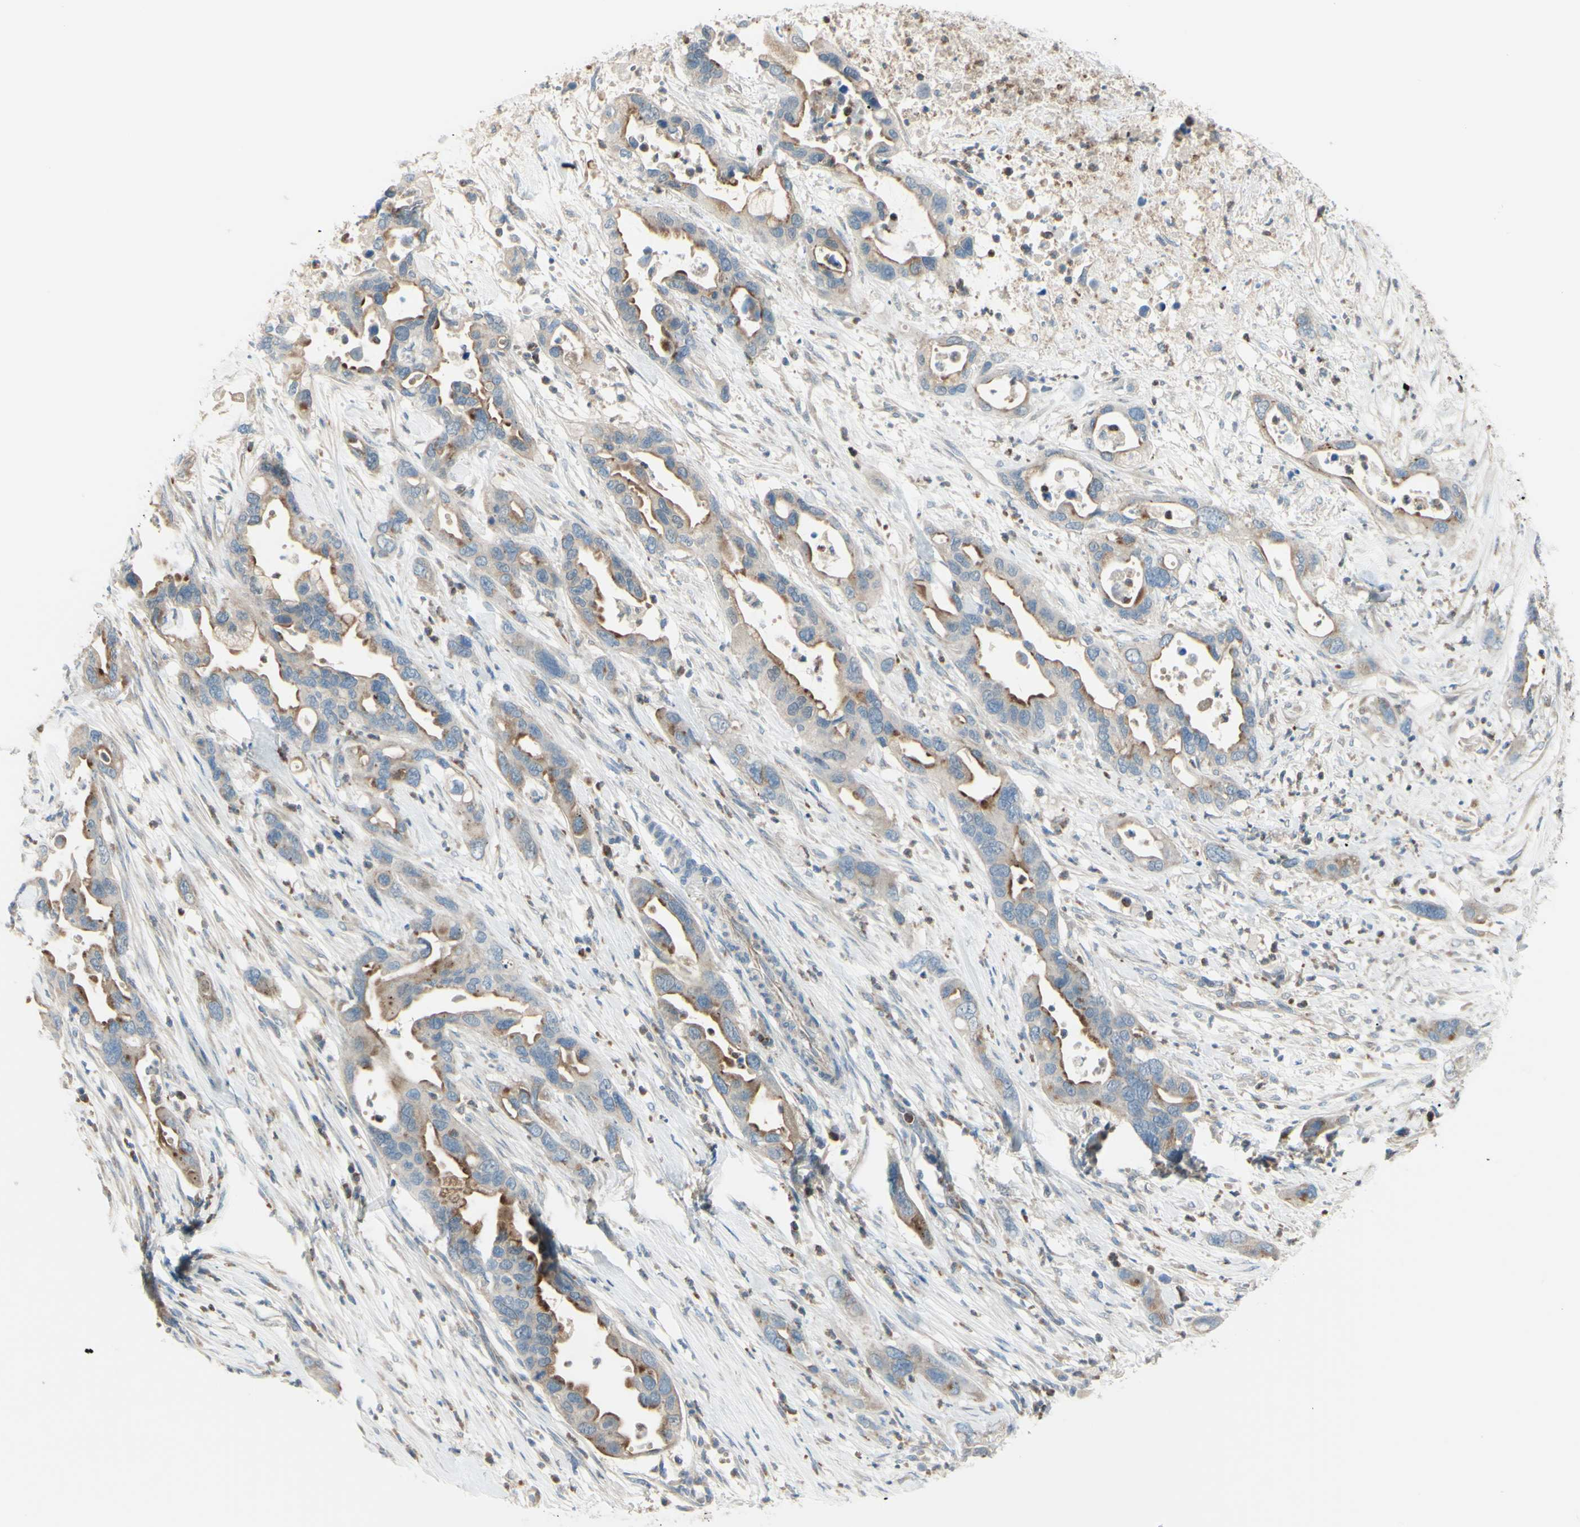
{"staining": {"intensity": "moderate", "quantity": "25%-75%", "location": "cytoplasmic/membranous"}, "tissue": "pancreatic cancer", "cell_type": "Tumor cells", "image_type": "cancer", "snomed": [{"axis": "morphology", "description": "Adenocarcinoma, NOS"}, {"axis": "topography", "description": "Pancreas"}], "caption": "Immunohistochemistry photomicrograph of neoplastic tissue: human pancreatic cancer (adenocarcinoma) stained using IHC shows medium levels of moderate protein expression localized specifically in the cytoplasmic/membranous of tumor cells, appearing as a cytoplasmic/membranous brown color.", "gene": "LMTK2", "patient": {"sex": "female", "age": 71}}